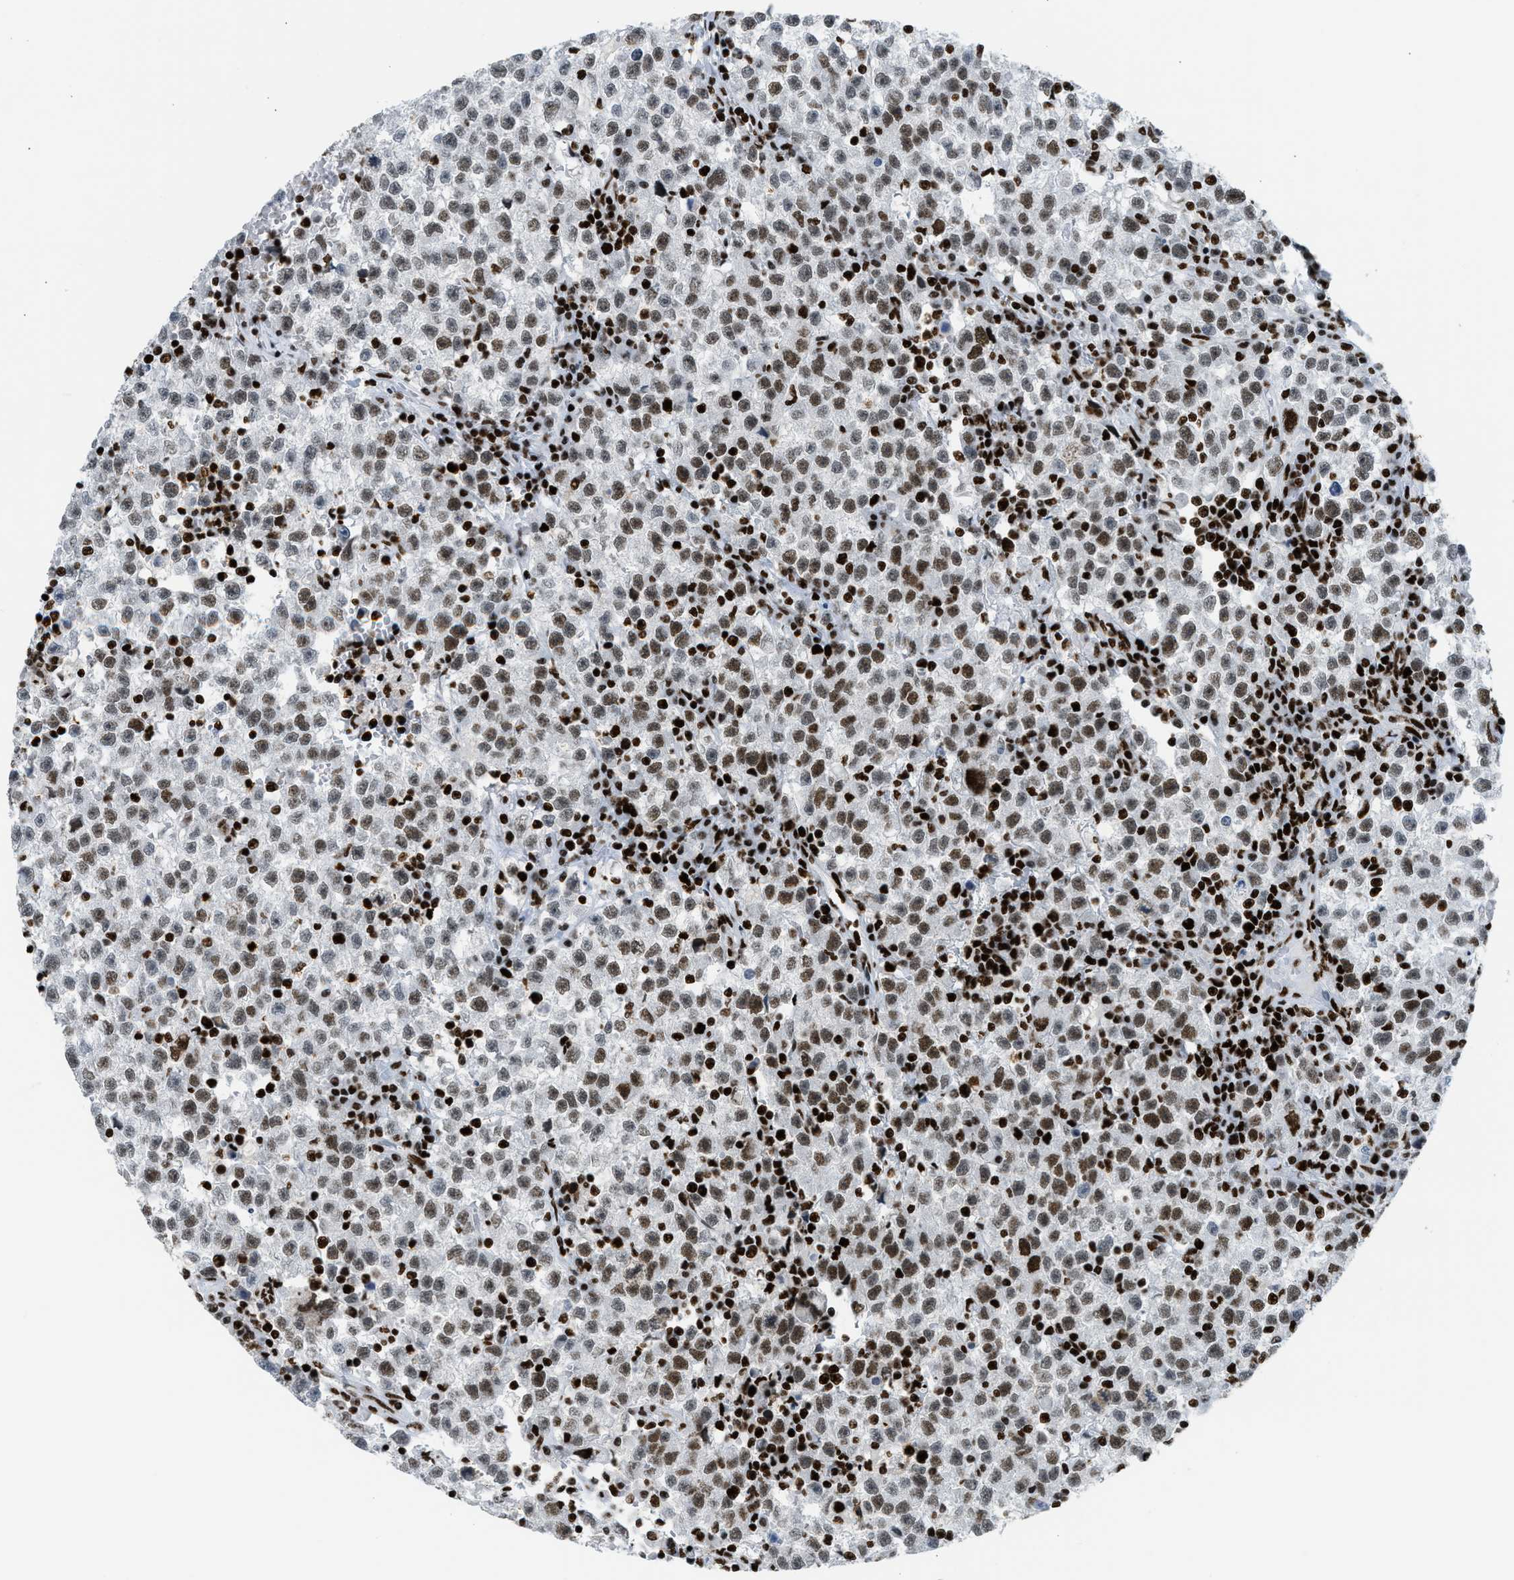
{"staining": {"intensity": "moderate", "quantity": ">75%", "location": "nuclear"}, "tissue": "testis cancer", "cell_type": "Tumor cells", "image_type": "cancer", "snomed": [{"axis": "morphology", "description": "Seminoma, NOS"}, {"axis": "topography", "description": "Testis"}], "caption": "Immunohistochemistry histopathology image of neoplastic tissue: seminoma (testis) stained using immunohistochemistry reveals medium levels of moderate protein expression localized specifically in the nuclear of tumor cells, appearing as a nuclear brown color.", "gene": "PIF1", "patient": {"sex": "male", "age": 22}}